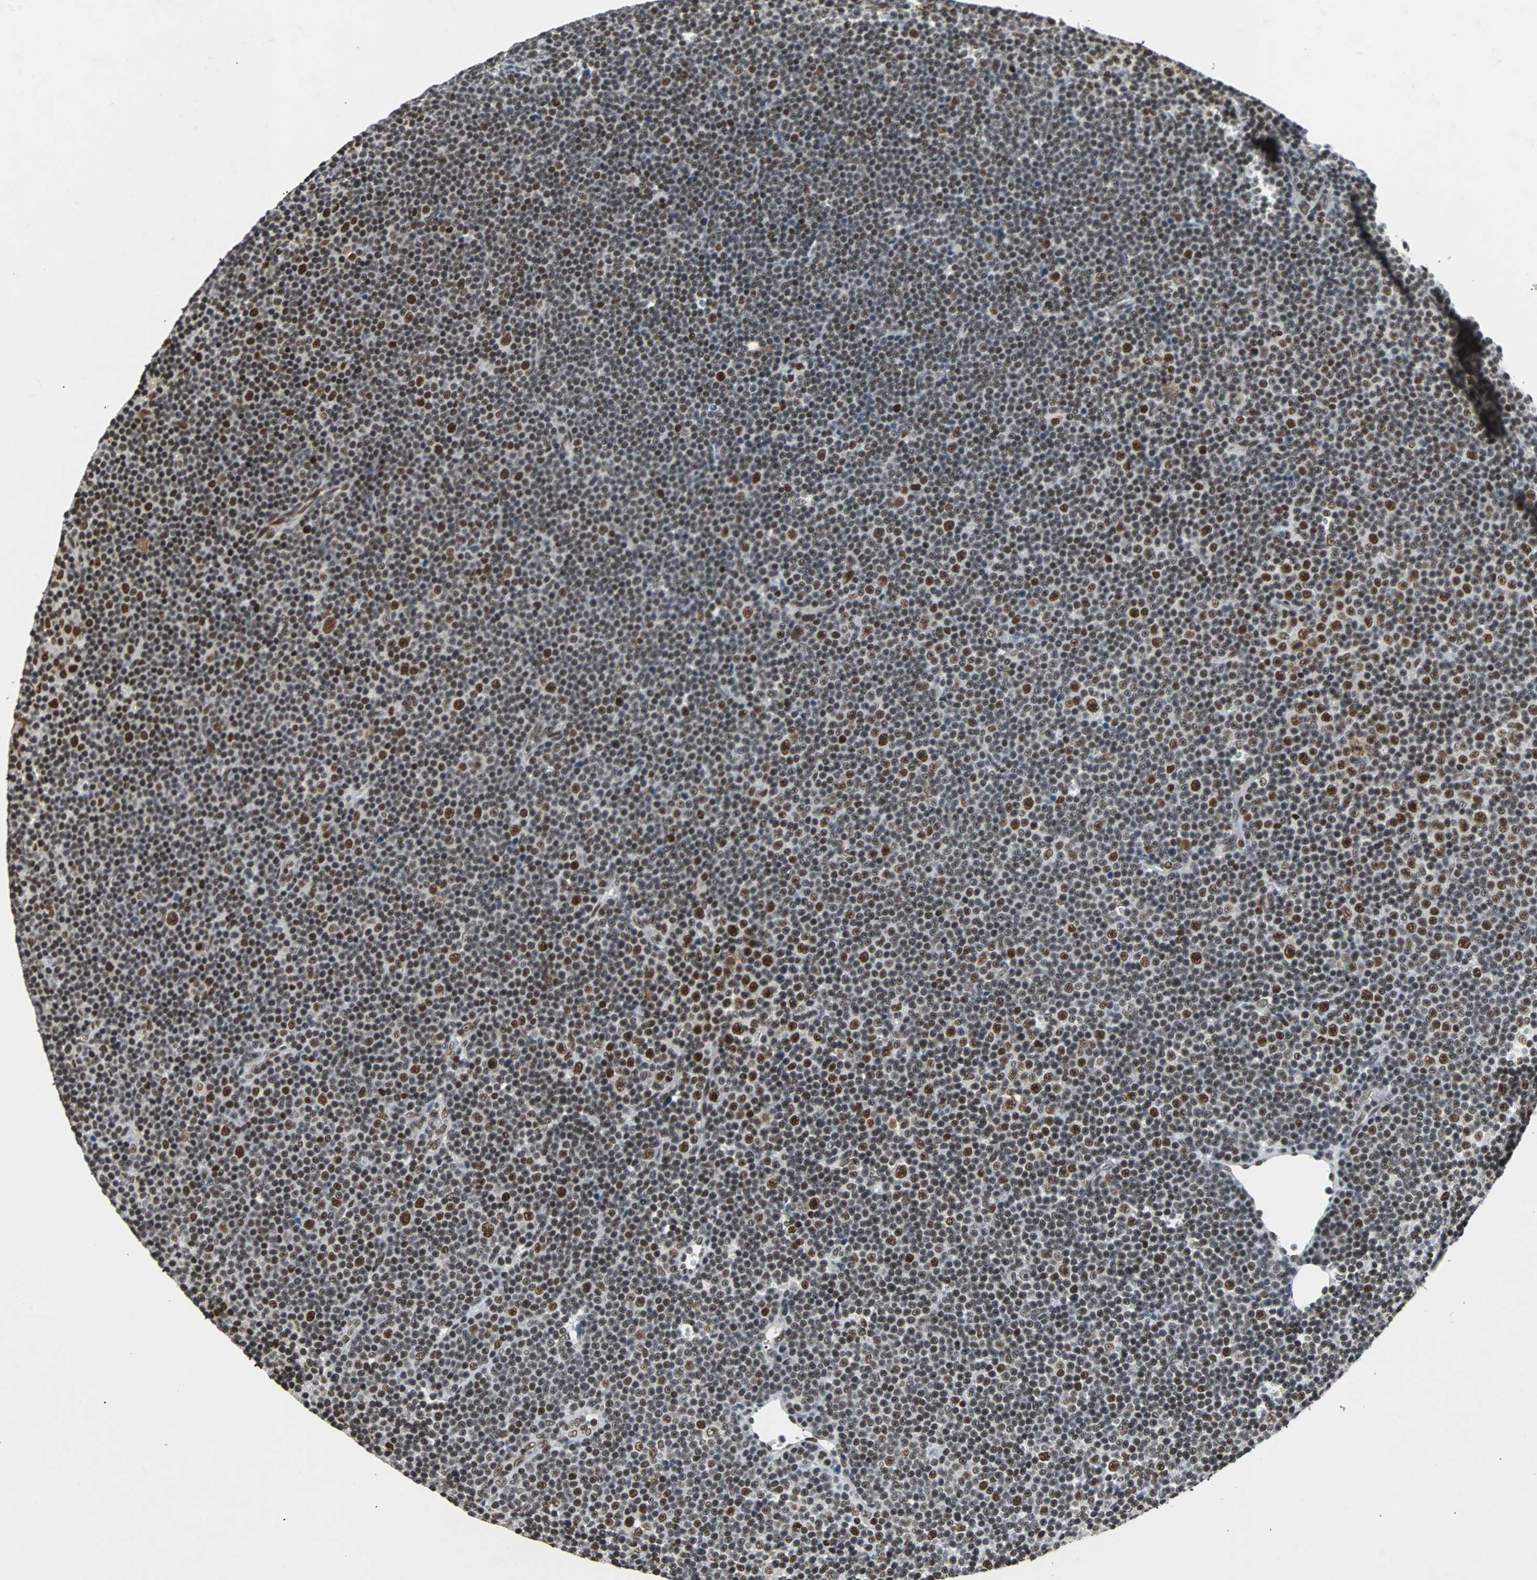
{"staining": {"intensity": "moderate", "quantity": "25%-75%", "location": "nuclear"}, "tissue": "lymphoma", "cell_type": "Tumor cells", "image_type": "cancer", "snomed": [{"axis": "morphology", "description": "Malignant lymphoma, non-Hodgkin's type, Low grade"}, {"axis": "topography", "description": "Lymph node"}], "caption": "Immunohistochemical staining of malignant lymphoma, non-Hodgkin's type (low-grade) exhibits medium levels of moderate nuclear expression in about 25%-75% of tumor cells. (brown staining indicates protein expression, while blue staining denotes nuclei).", "gene": "GATAD2A", "patient": {"sex": "female", "age": 67}}